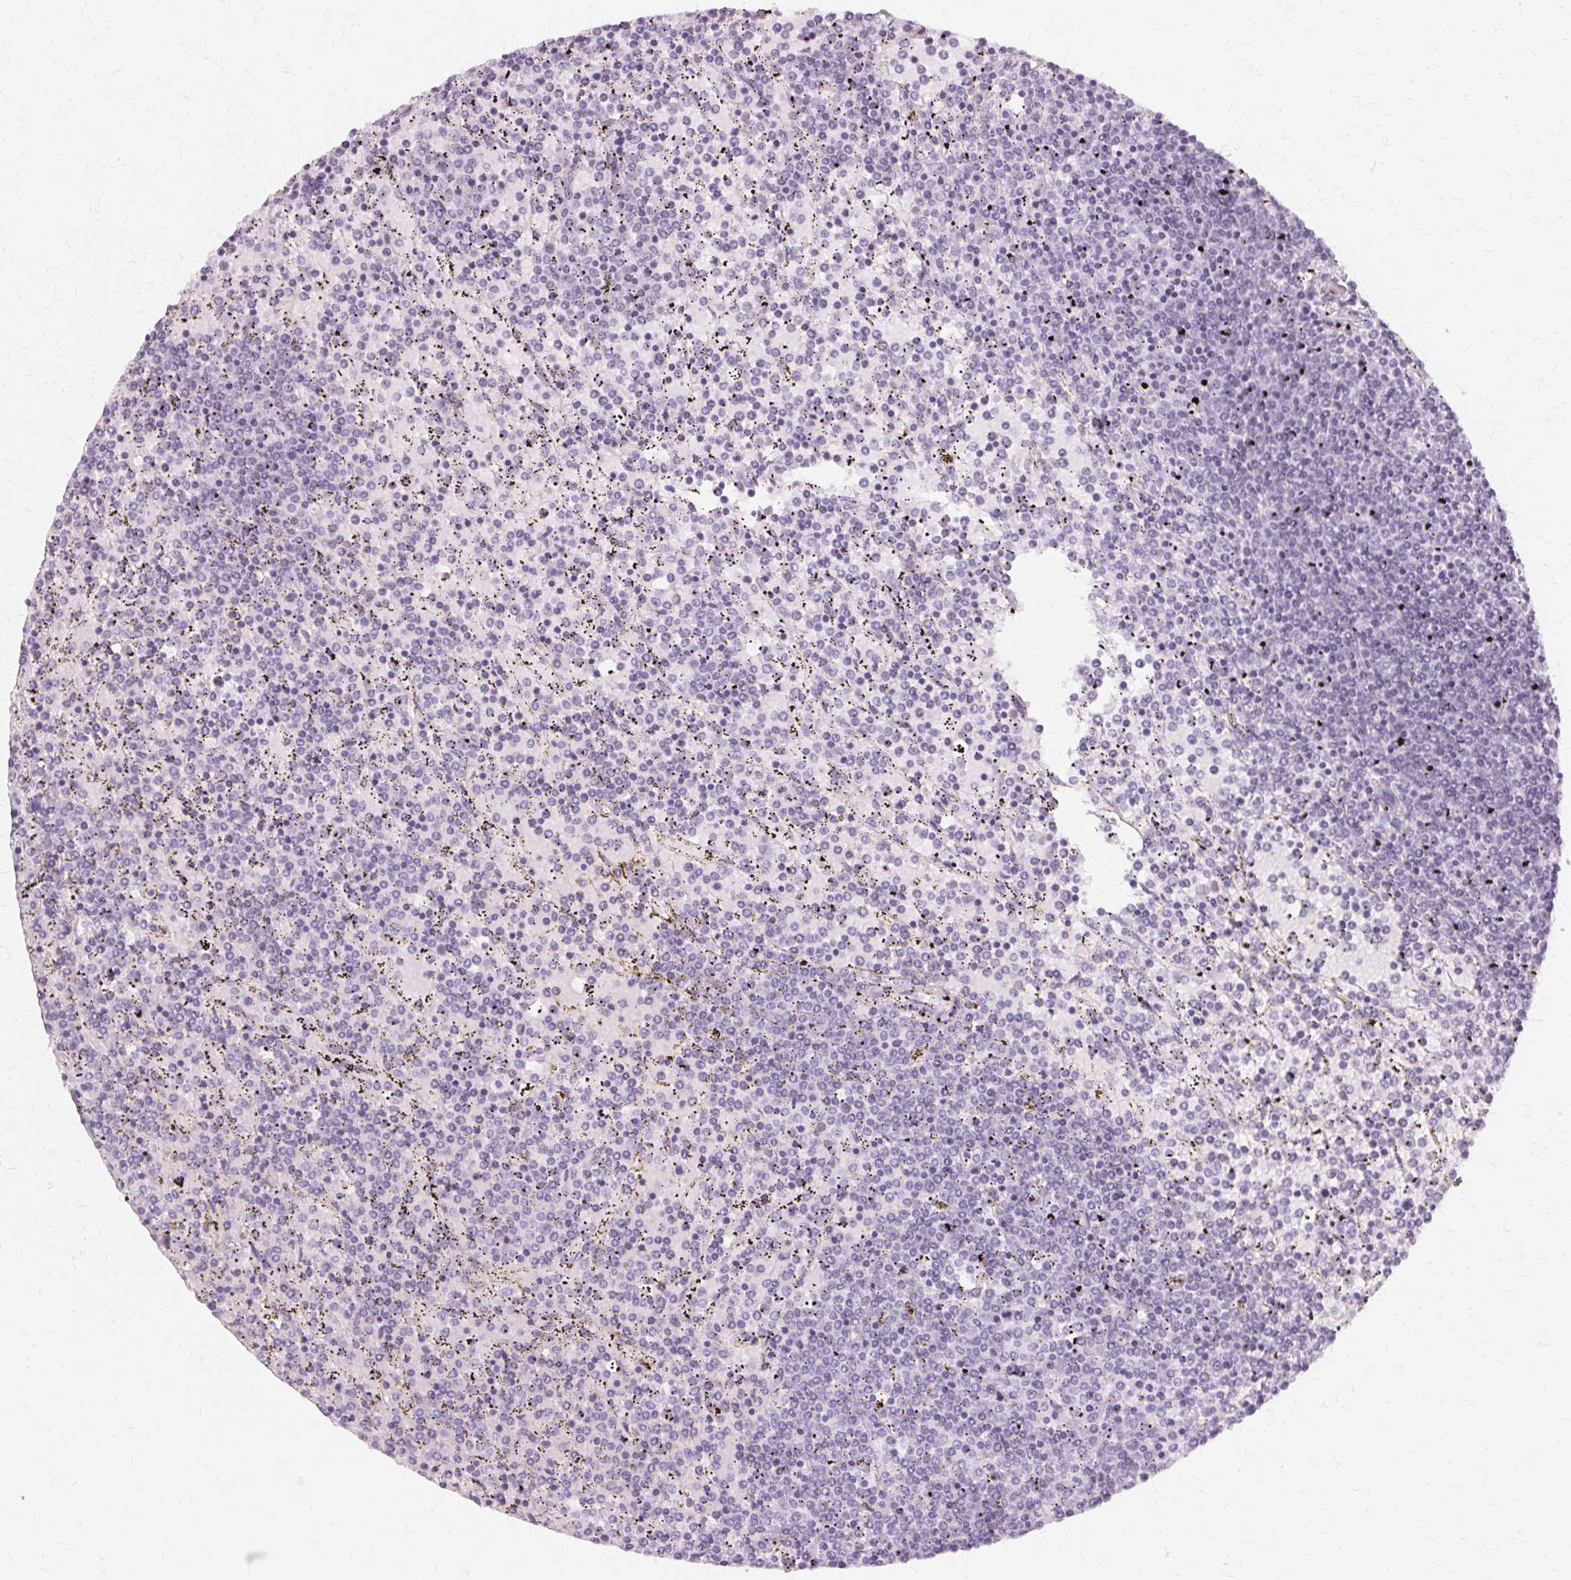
{"staining": {"intensity": "negative", "quantity": "none", "location": "none"}, "tissue": "lymphoma", "cell_type": "Tumor cells", "image_type": "cancer", "snomed": [{"axis": "morphology", "description": "Malignant lymphoma, non-Hodgkin's type, Low grade"}, {"axis": "topography", "description": "Spleen"}], "caption": "The photomicrograph shows no significant positivity in tumor cells of malignant lymphoma, non-Hodgkin's type (low-grade).", "gene": "KRT6C", "patient": {"sex": "female", "age": 77}}